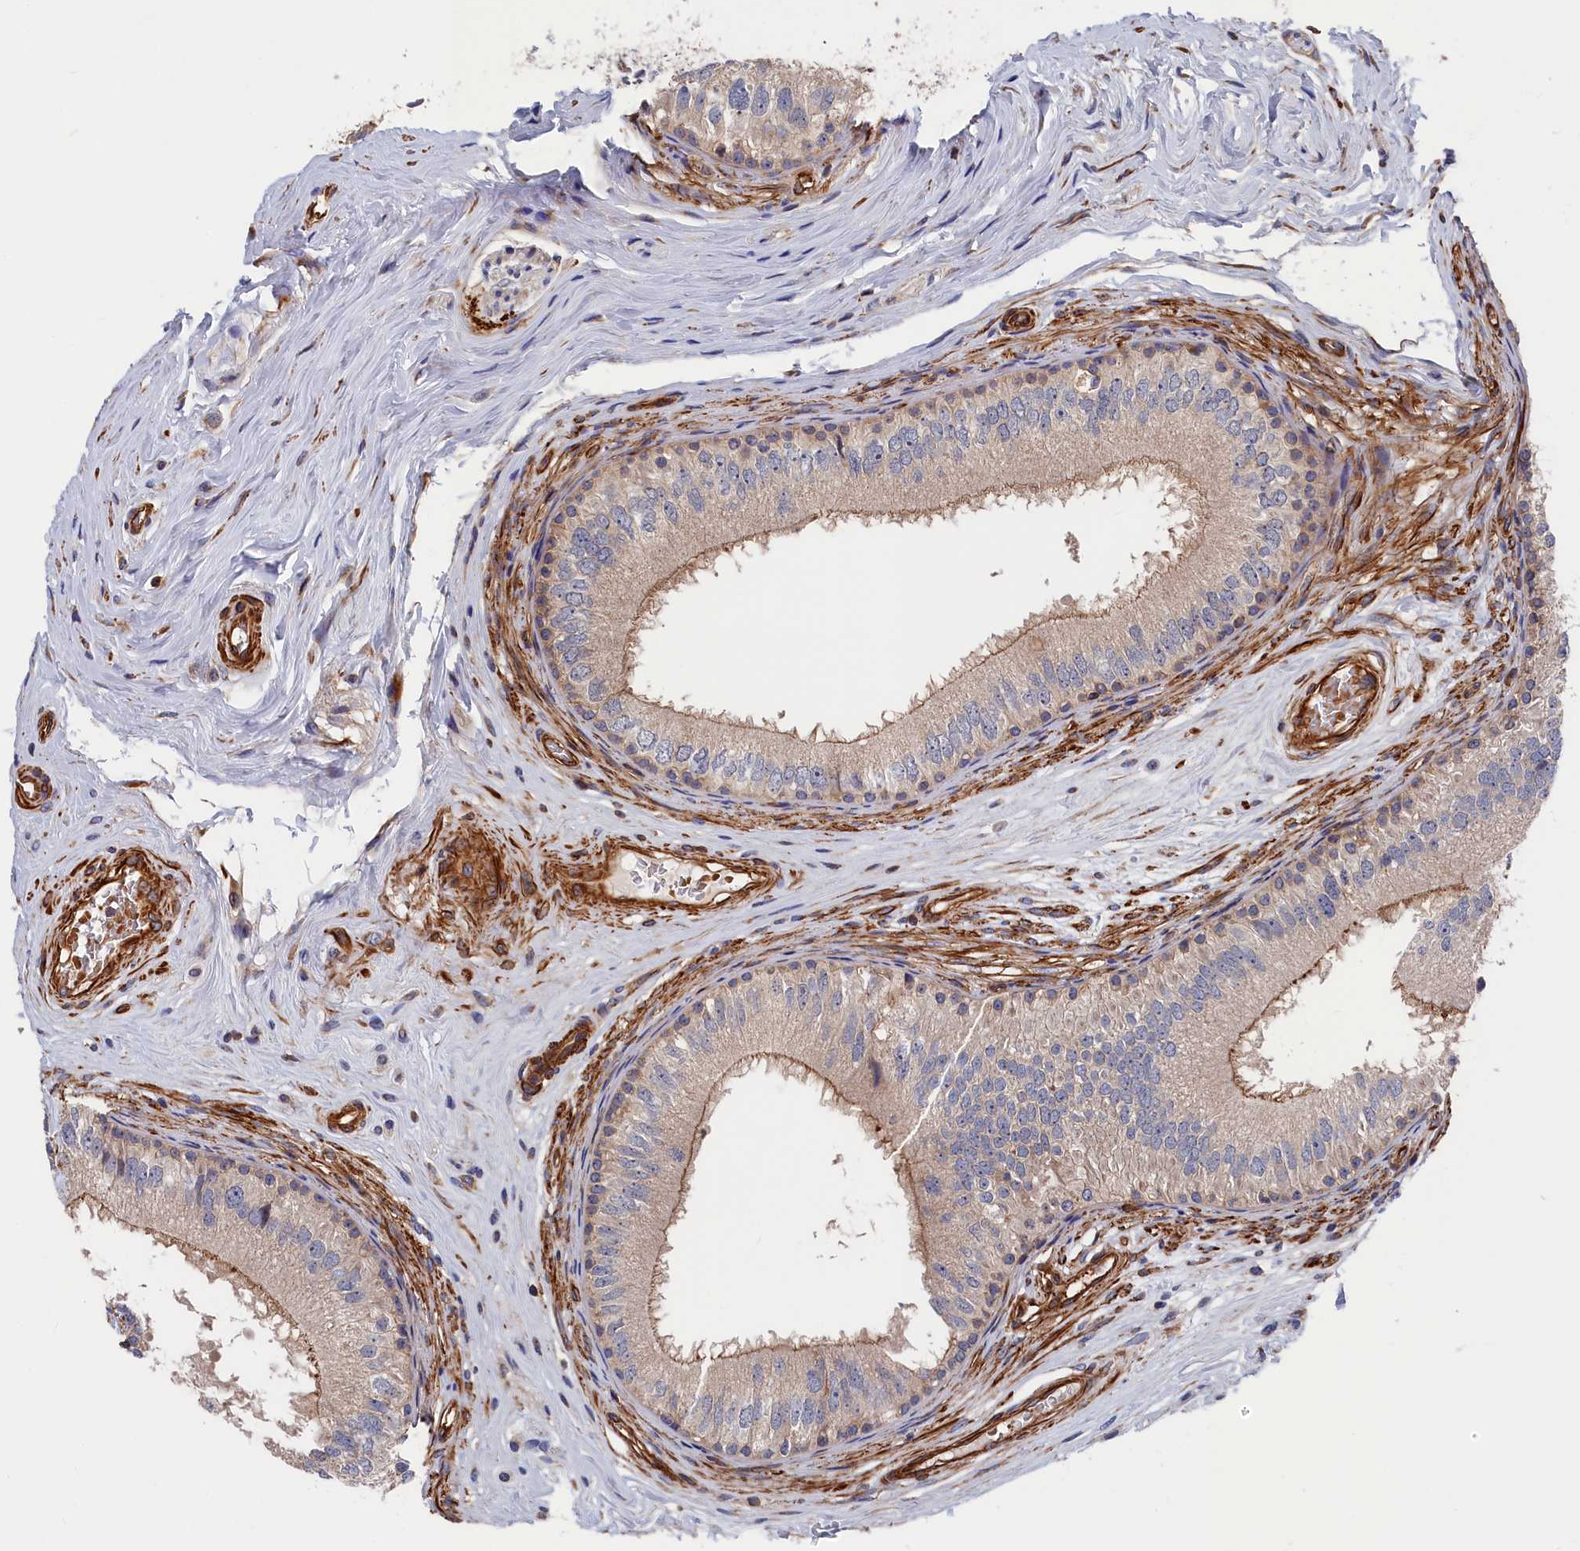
{"staining": {"intensity": "weak", "quantity": "25%-75%", "location": "cytoplasmic/membranous"}, "tissue": "epididymis", "cell_type": "Glandular cells", "image_type": "normal", "snomed": [{"axis": "morphology", "description": "Normal tissue, NOS"}, {"axis": "topography", "description": "Epididymis"}], "caption": "Protein expression by IHC displays weak cytoplasmic/membranous staining in approximately 25%-75% of glandular cells in normal epididymis. (DAB IHC with brightfield microscopy, high magnification).", "gene": "LDHD", "patient": {"sex": "male", "age": 33}}